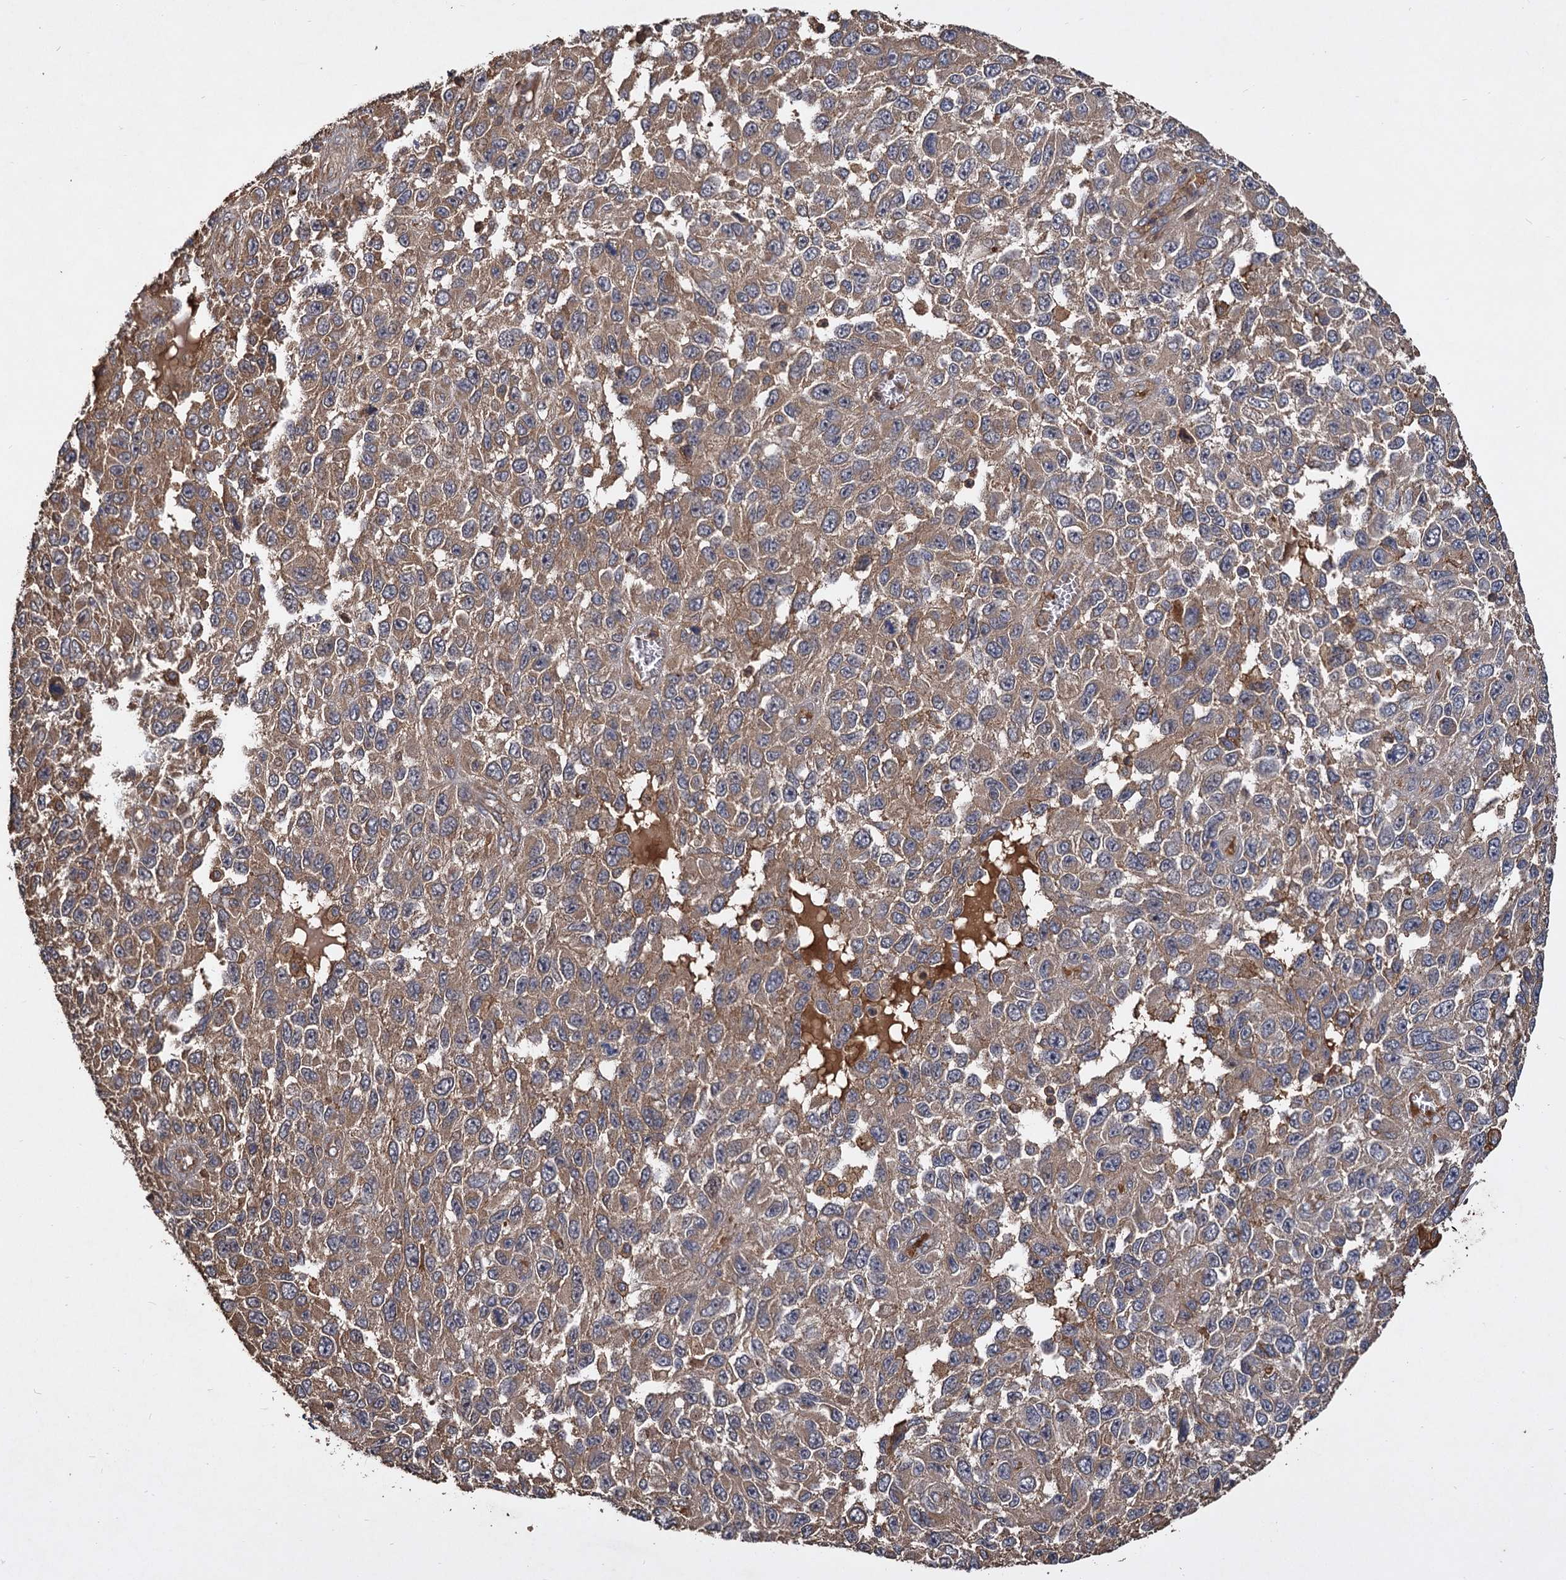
{"staining": {"intensity": "moderate", "quantity": "25%-75%", "location": "cytoplasmic/membranous"}, "tissue": "melanoma", "cell_type": "Tumor cells", "image_type": "cancer", "snomed": [{"axis": "morphology", "description": "Normal tissue, NOS"}, {"axis": "morphology", "description": "Malignant melanoma, NOS"}, {"axis": "topography", "description": "Skin"}], "caption": "This histopathology image displays immunohistochemistry (IHC) staining of human melanoma, with medium moderate cytoplasmic/membranous staining in about 25%-75% of tumor cells.", "gene": "GCLC", "patient": {"sex": "female", "age": 96}}